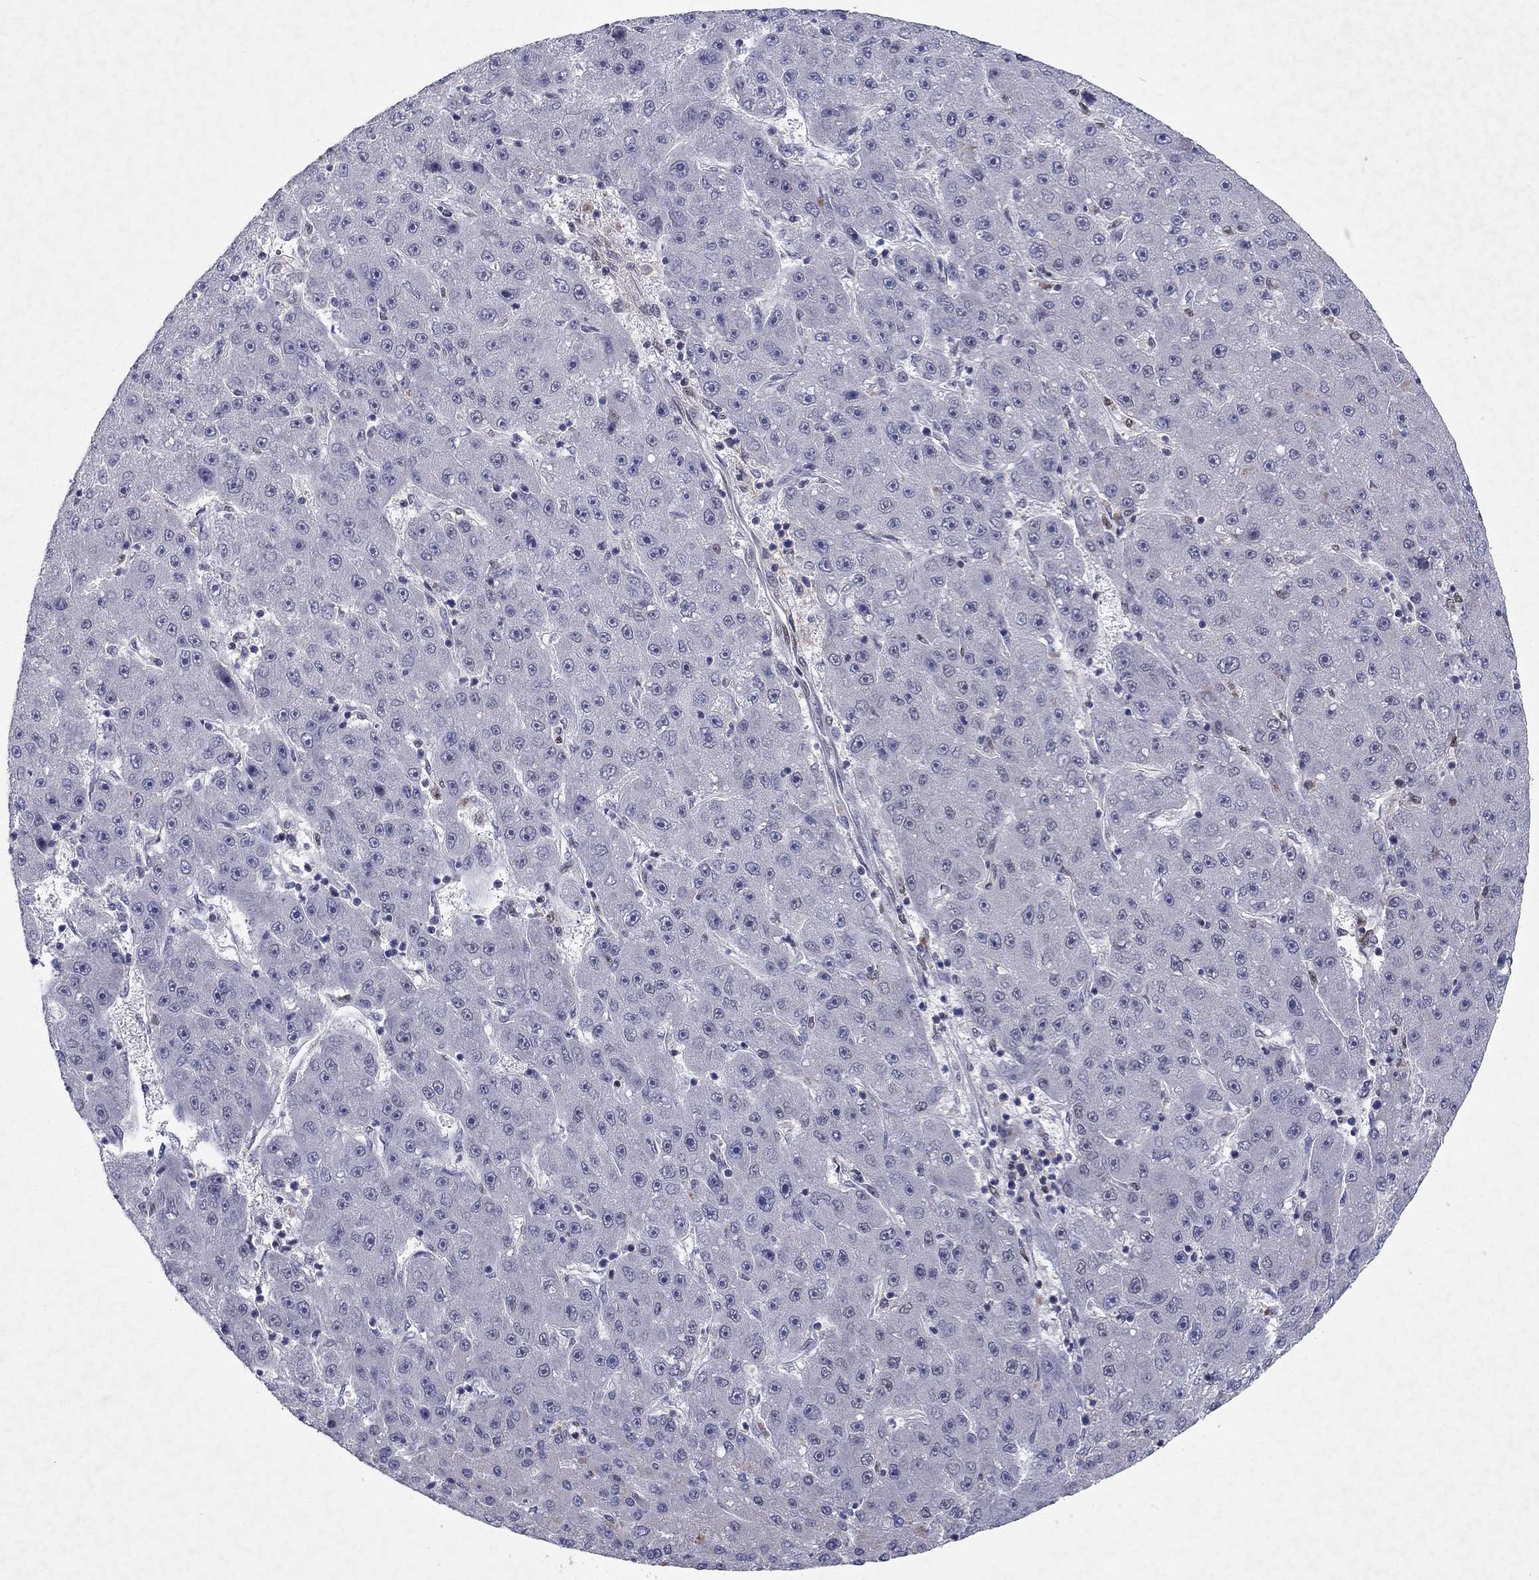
{"staining": {"intensity": "negative", "quantity": "none", "location": "none"}, "tissue": "liver cancer", "cell_type": "Tumor cells", "image_type": "cancer", "snomed": [{"axis": "morphology", "description": "Carcinoma, Hepatocellular, NOS"}, {"axis": "topography", "description": "Liver"}], "caption": "Immunohistochemical staining of liver cancer shows no significant expression in tumor cells.", "gene": "CRTC1", "patient": {"sex": "male", "age": 67}}